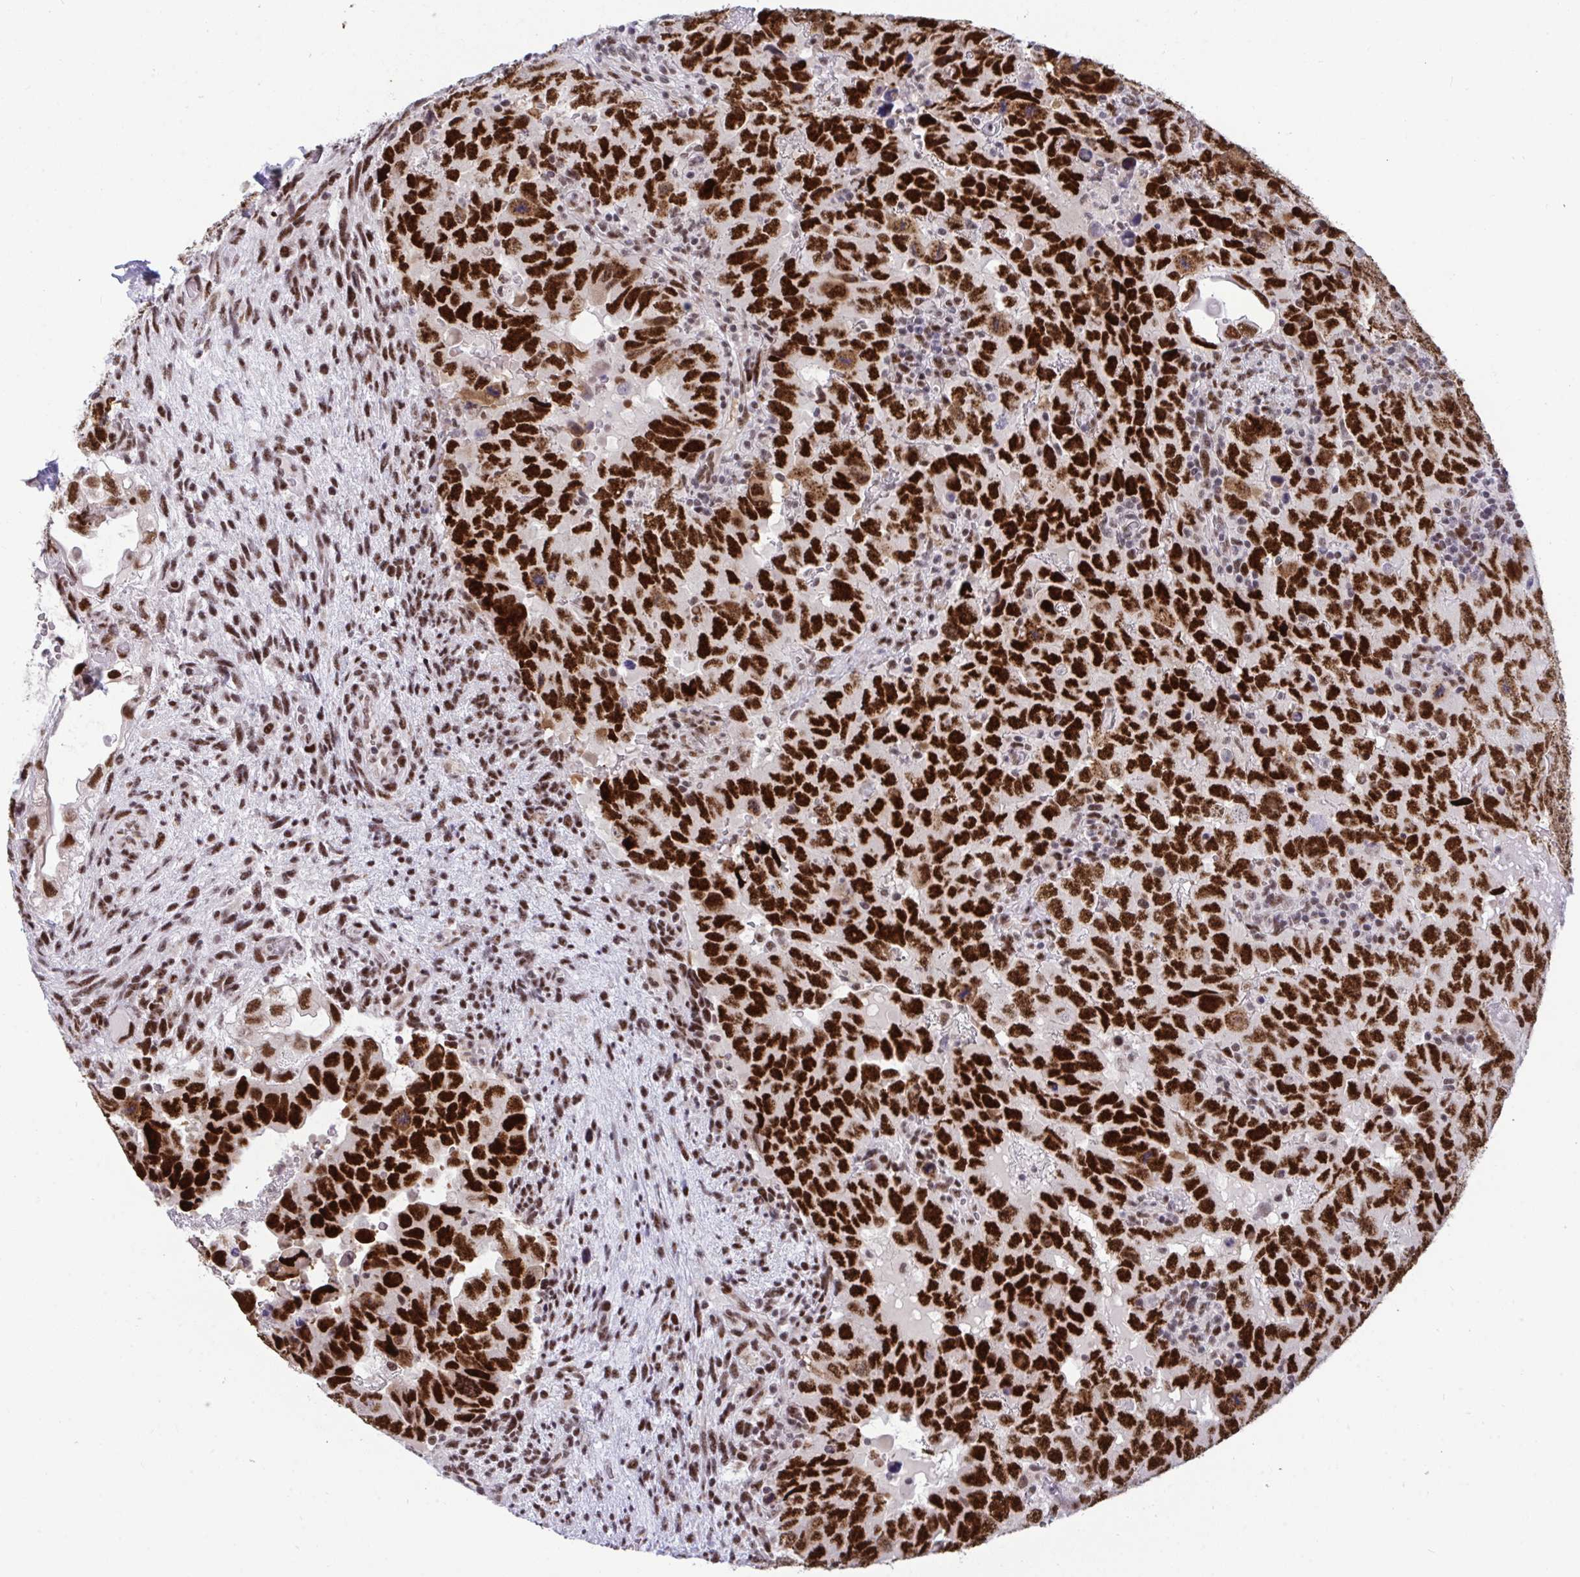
{"staining": {"intensity": "strong", "quantity": ">75%", "location": "nuclear"}, "tissue": "testis cancer", "cell_type": "Tumor cells", "image_type": "cancer", "snomed": [{"axis": "morphology", "description": "Carcinoma, Embryonal, NOS"}, {"axis": "topography", "description": "Testis"}], "caption": "IHC (DAB) staining of testis cancer demonstrates strong nuclear protein positivity in approximately >75% of tumor cells. The staining was performed using DAB (3,3'-diaminobenzidine) to visualize the protein expression in brown, while the nuclei were stained in blue with hematoxylin (Magnification: 20x).", "gene": "WBP11", "patient": {"sex": "male", "age": 24}}